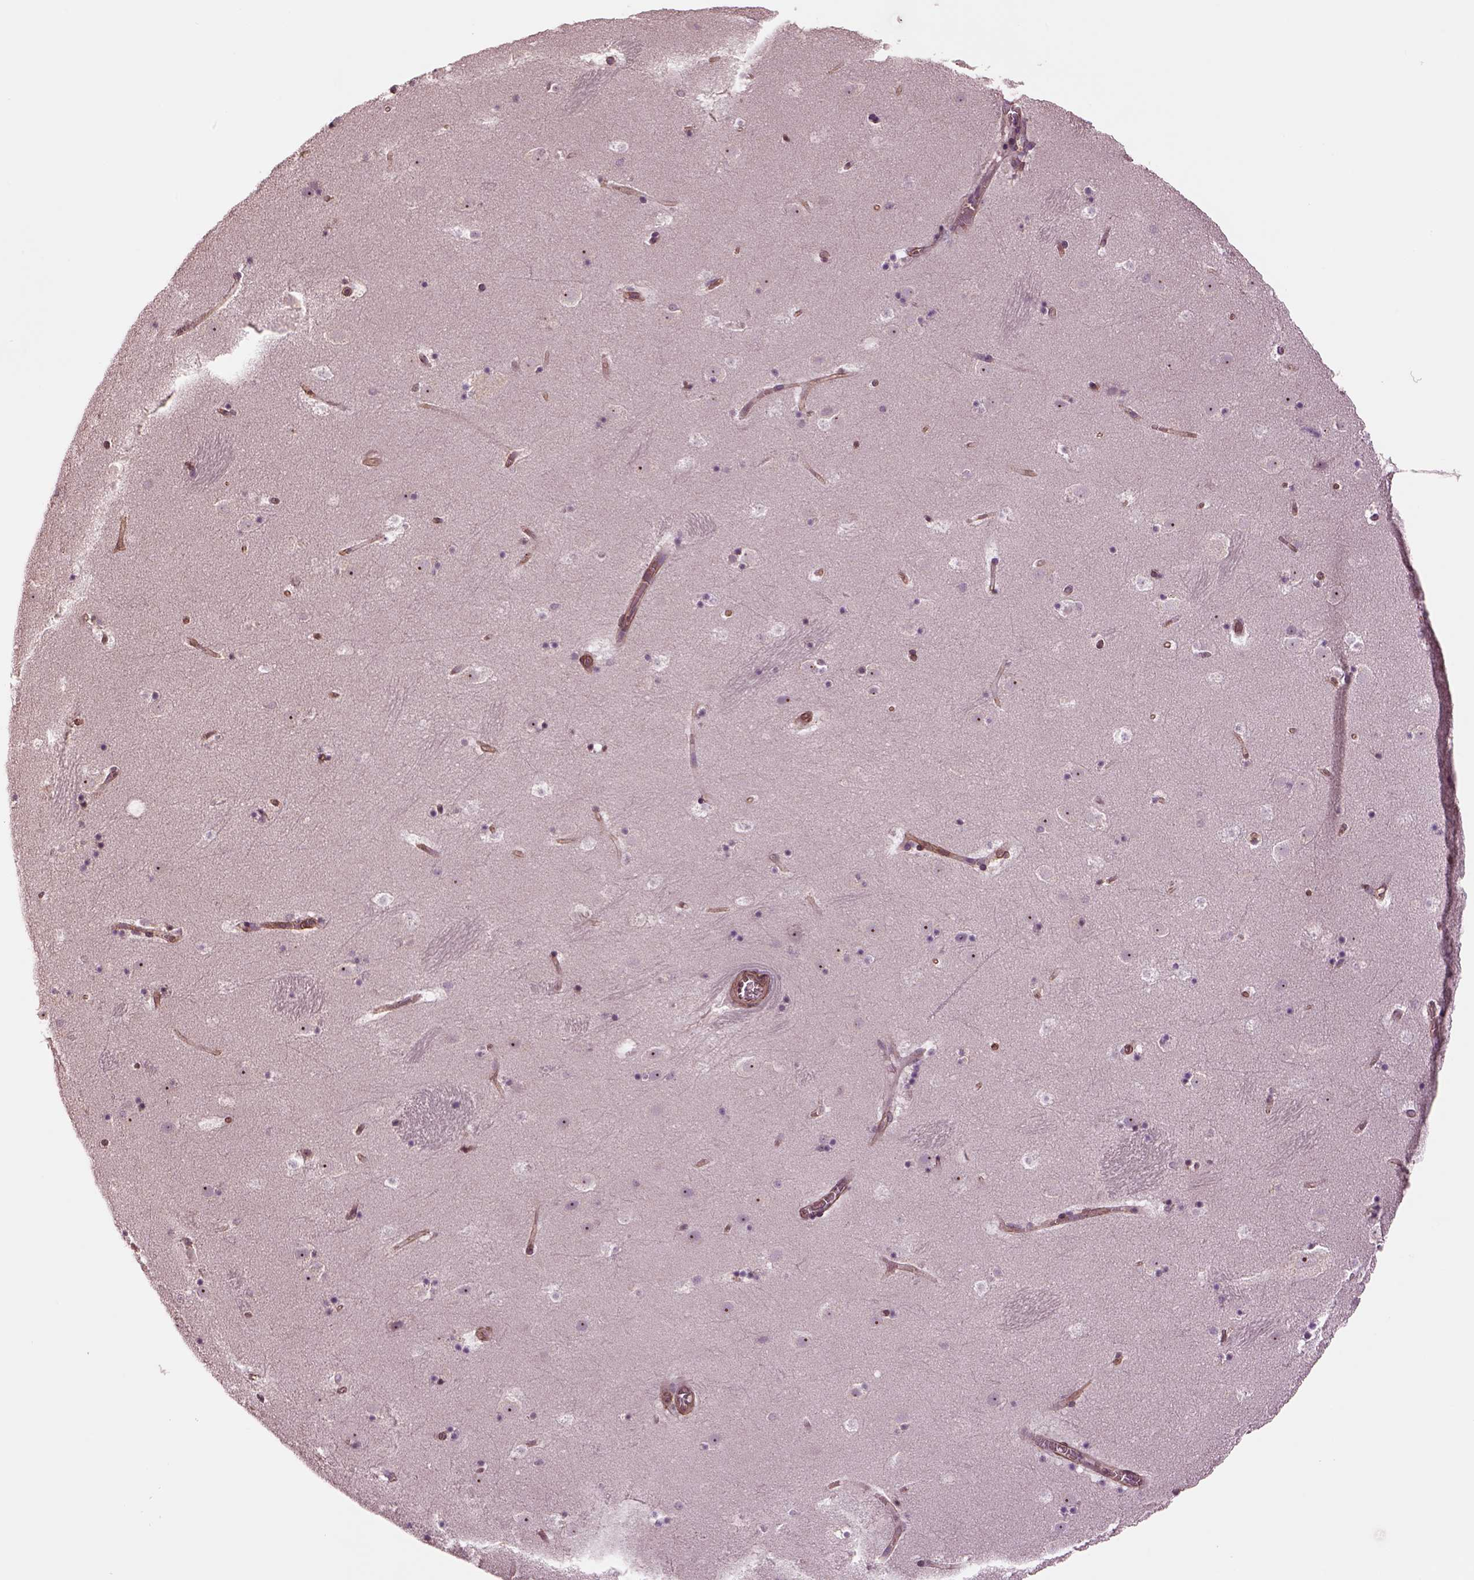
{"staining": {"intensity": "negative", "quantity": "none", "location": "none"}, "tissue": "caudate", "cell_type": "Glial cells", "image_type": "normal", "snomed": [{"axis": "morphology", "description": "Normal tissue, NOS"}, {"axis": "topography", "description": "Lateral ventricle wall"}], "caption": "DAB (3,3'-diaminobenzidine) immunohistochemical staining of benign caudate reveals no significant positivity in glial cells. Brightfield microscopy of immunohistochemistry (IHC) stained with DAB (3,3'-diaminobenzidine) (brown) and hematoxylin (blue), captured at high magnification.", "gene": "HTR1B", "patient": {"sex": "male", "age": 37}}